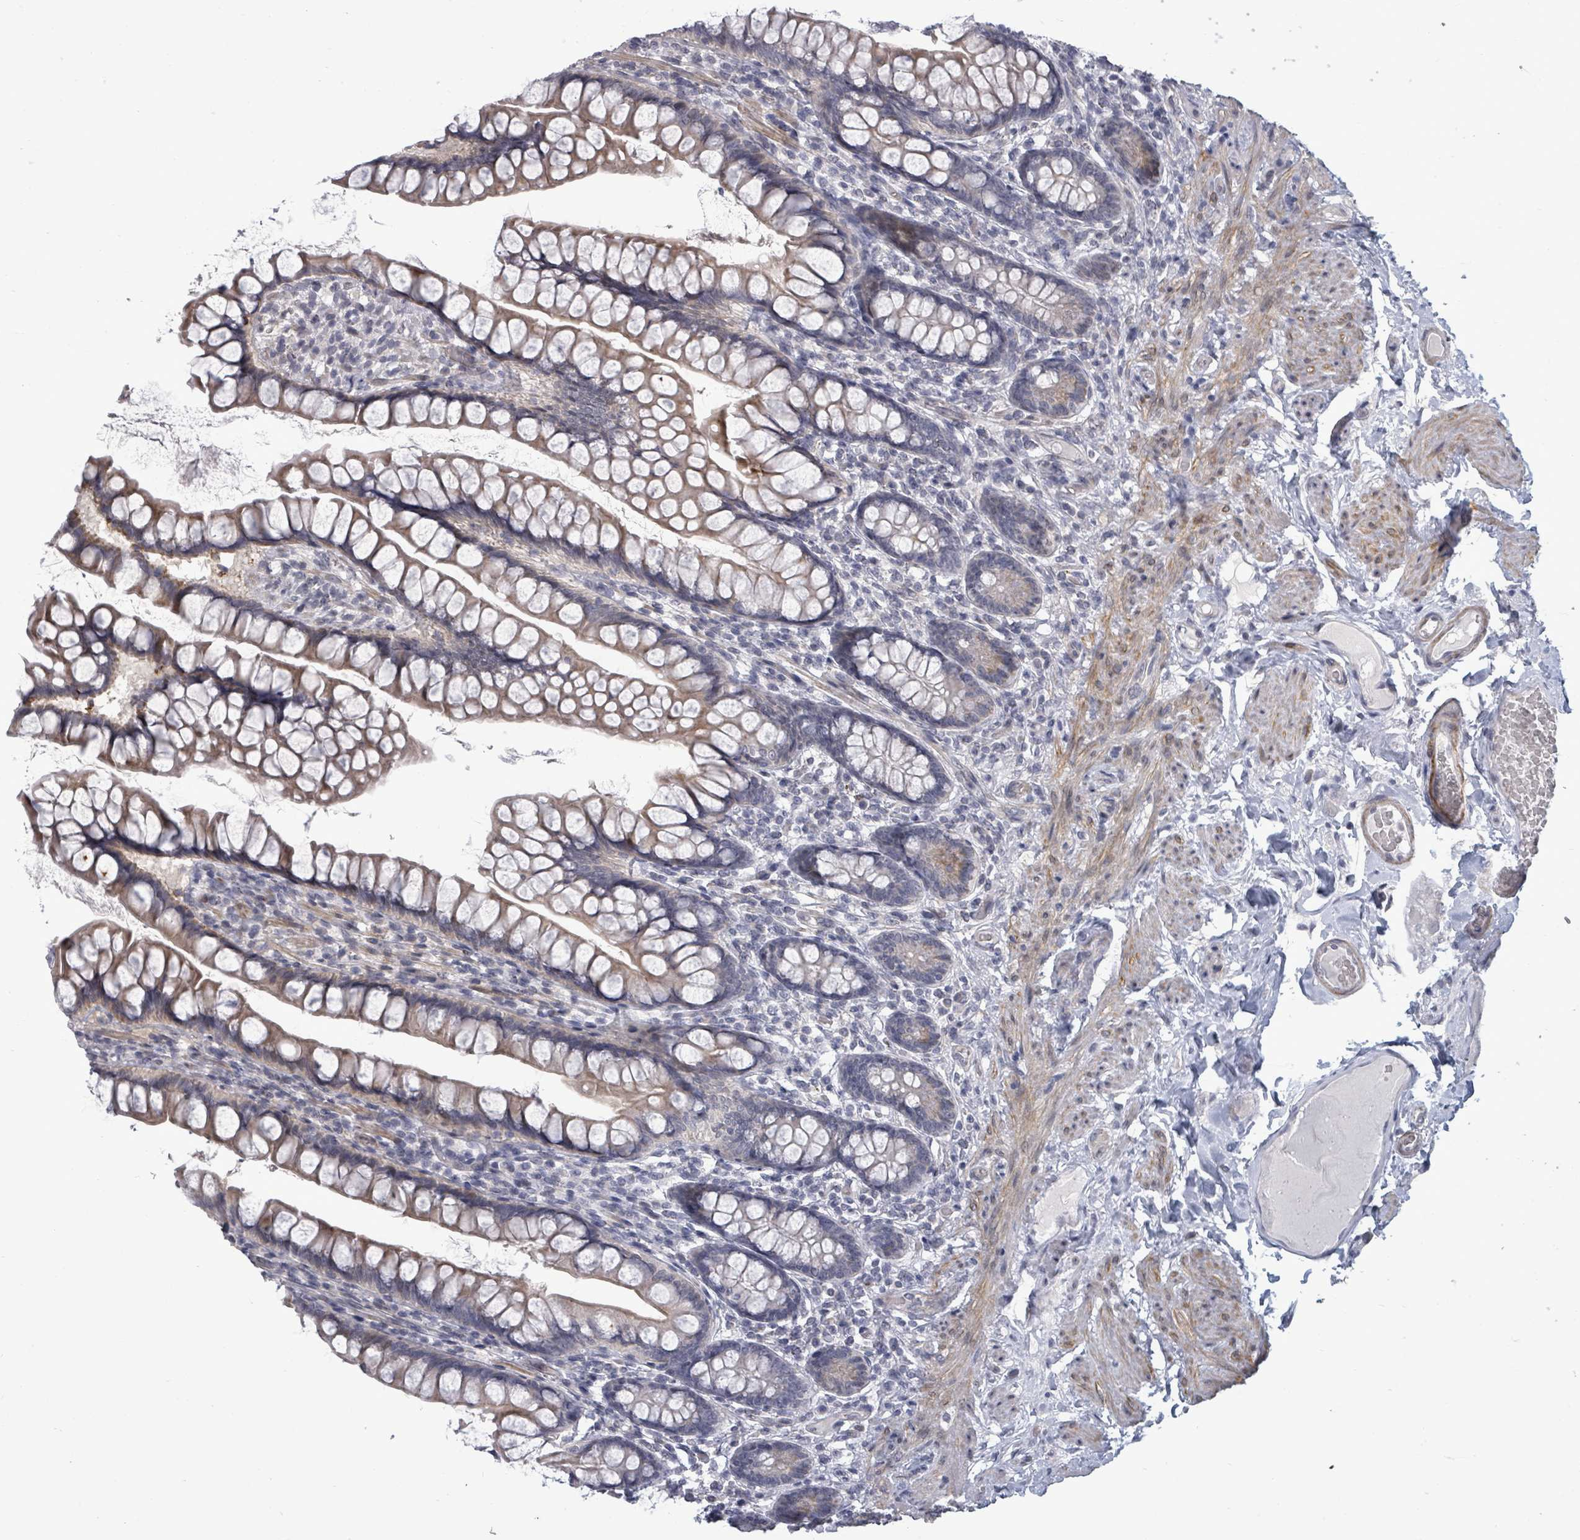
{"staining": {"intensity": "weak", "quantity": "<25%", "location": "cytoplasmic/membranous"}, "tissue": "small intestine", "cell_type": "Glandular cells", "image_type": "normal", "snomed": [{"axis": "morphology", "description": "Normal tissue, NOS"}, {"axis": "topography", "description": "Small intestine"}], "caption": "This micrograph is of normal small intestine stained with IHC to label a protein in brown with the nuclei are counter-stained blue. There is no staining in glandular cells. (Immunohistochemistry, brightfield microscopy, high magnification).", "gene": "PTPN20", "patient": {"sex": "male", "age": 70}}